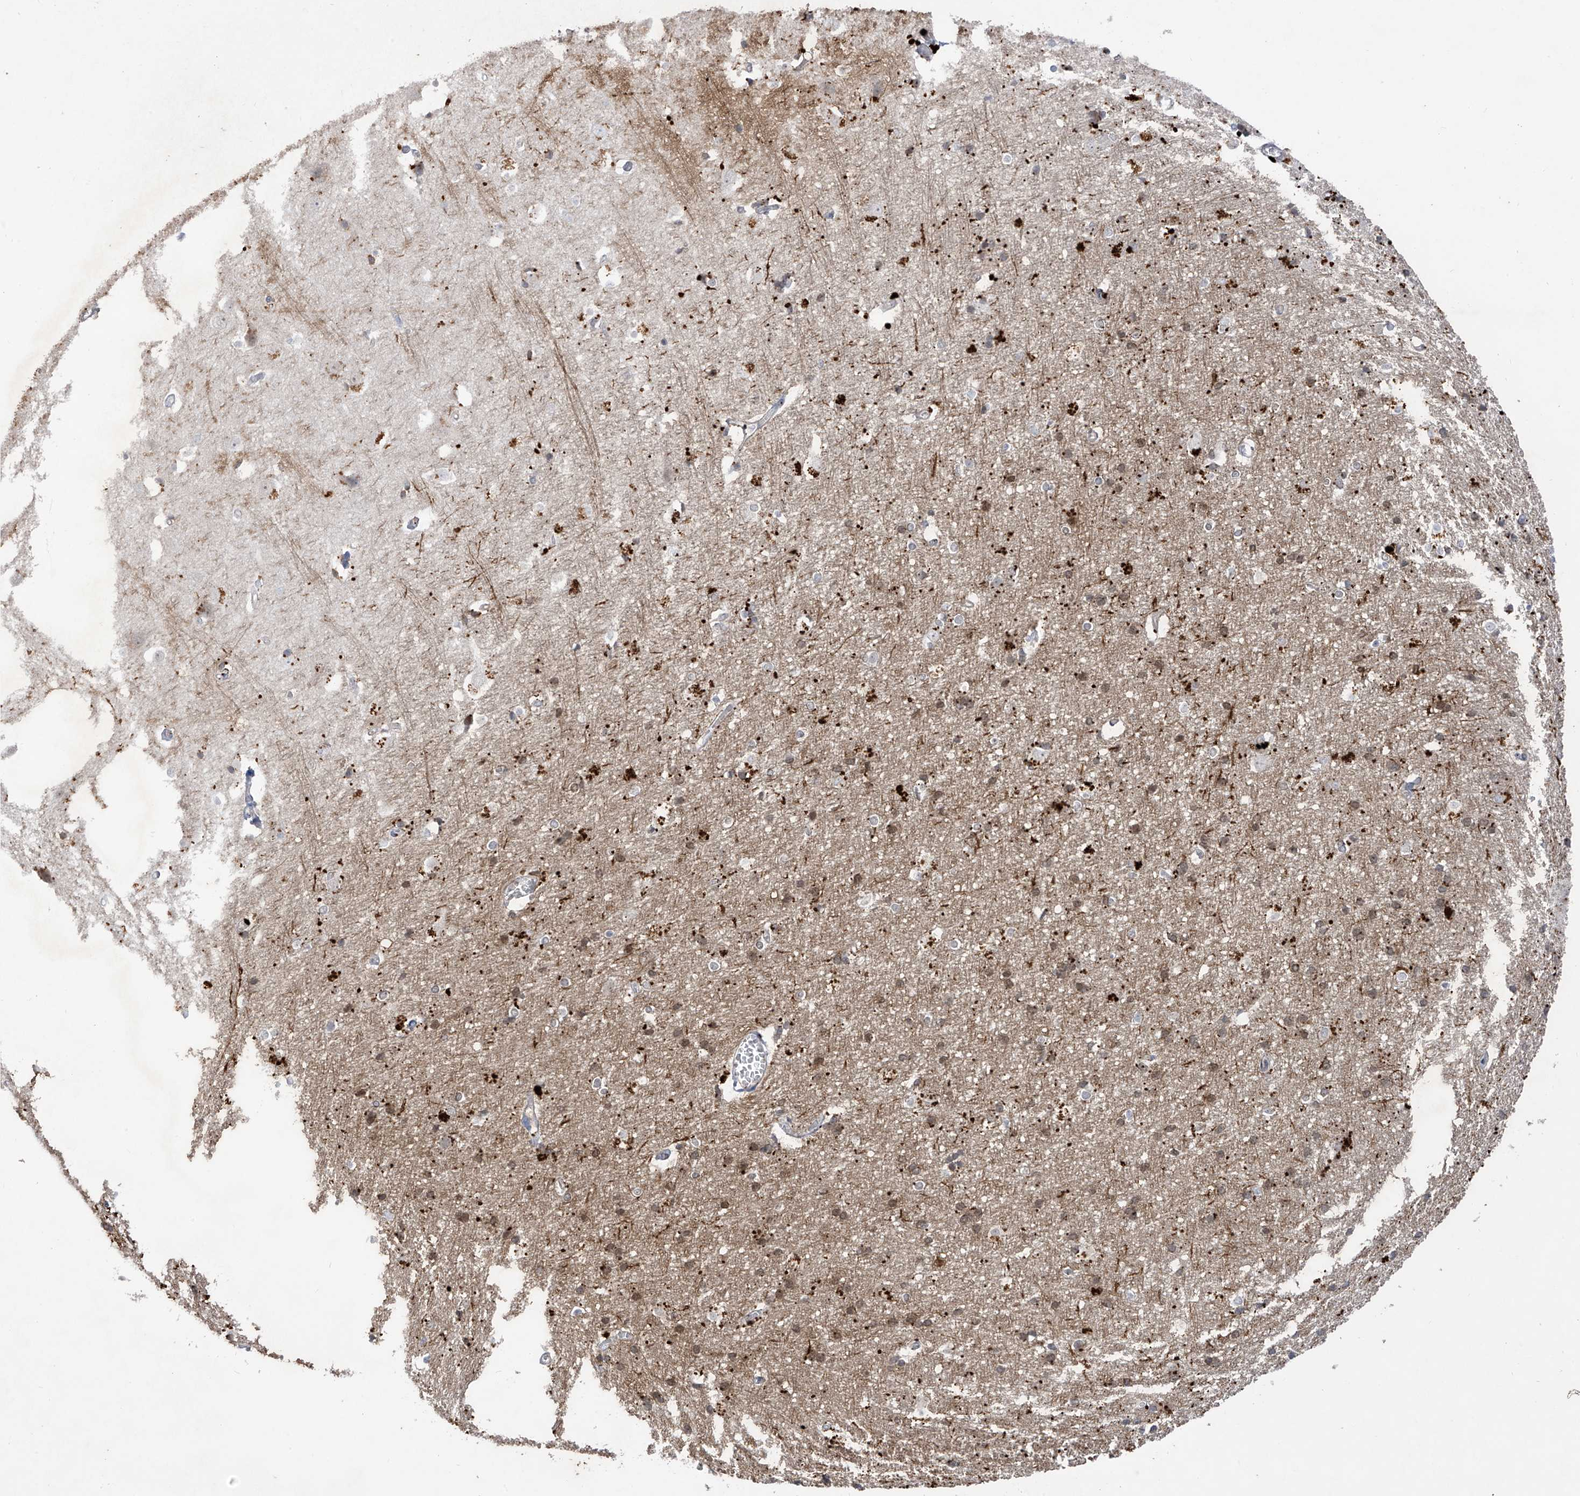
{"staining": {"intensity": "weak", "quantity": ">75%", "location": "cytoplasmic/membranous"}, "tissue": "cerebral cortex", "cell_type": "Endothelial cells", "image_type": "normal", "snomed": [{"axis": "morphology", "description": "Normal tissue, NOS"}, {"axis": "topography", "description": "Cerebral cortex"}], "caption": "Cerebral cortex stained with immunohistochemistry shows weak cytoplasmic/membranous expression in about >75% of endothelial cells.", "gene": "ANGEL2", "patient": {"sex": "male", "age": 54}}